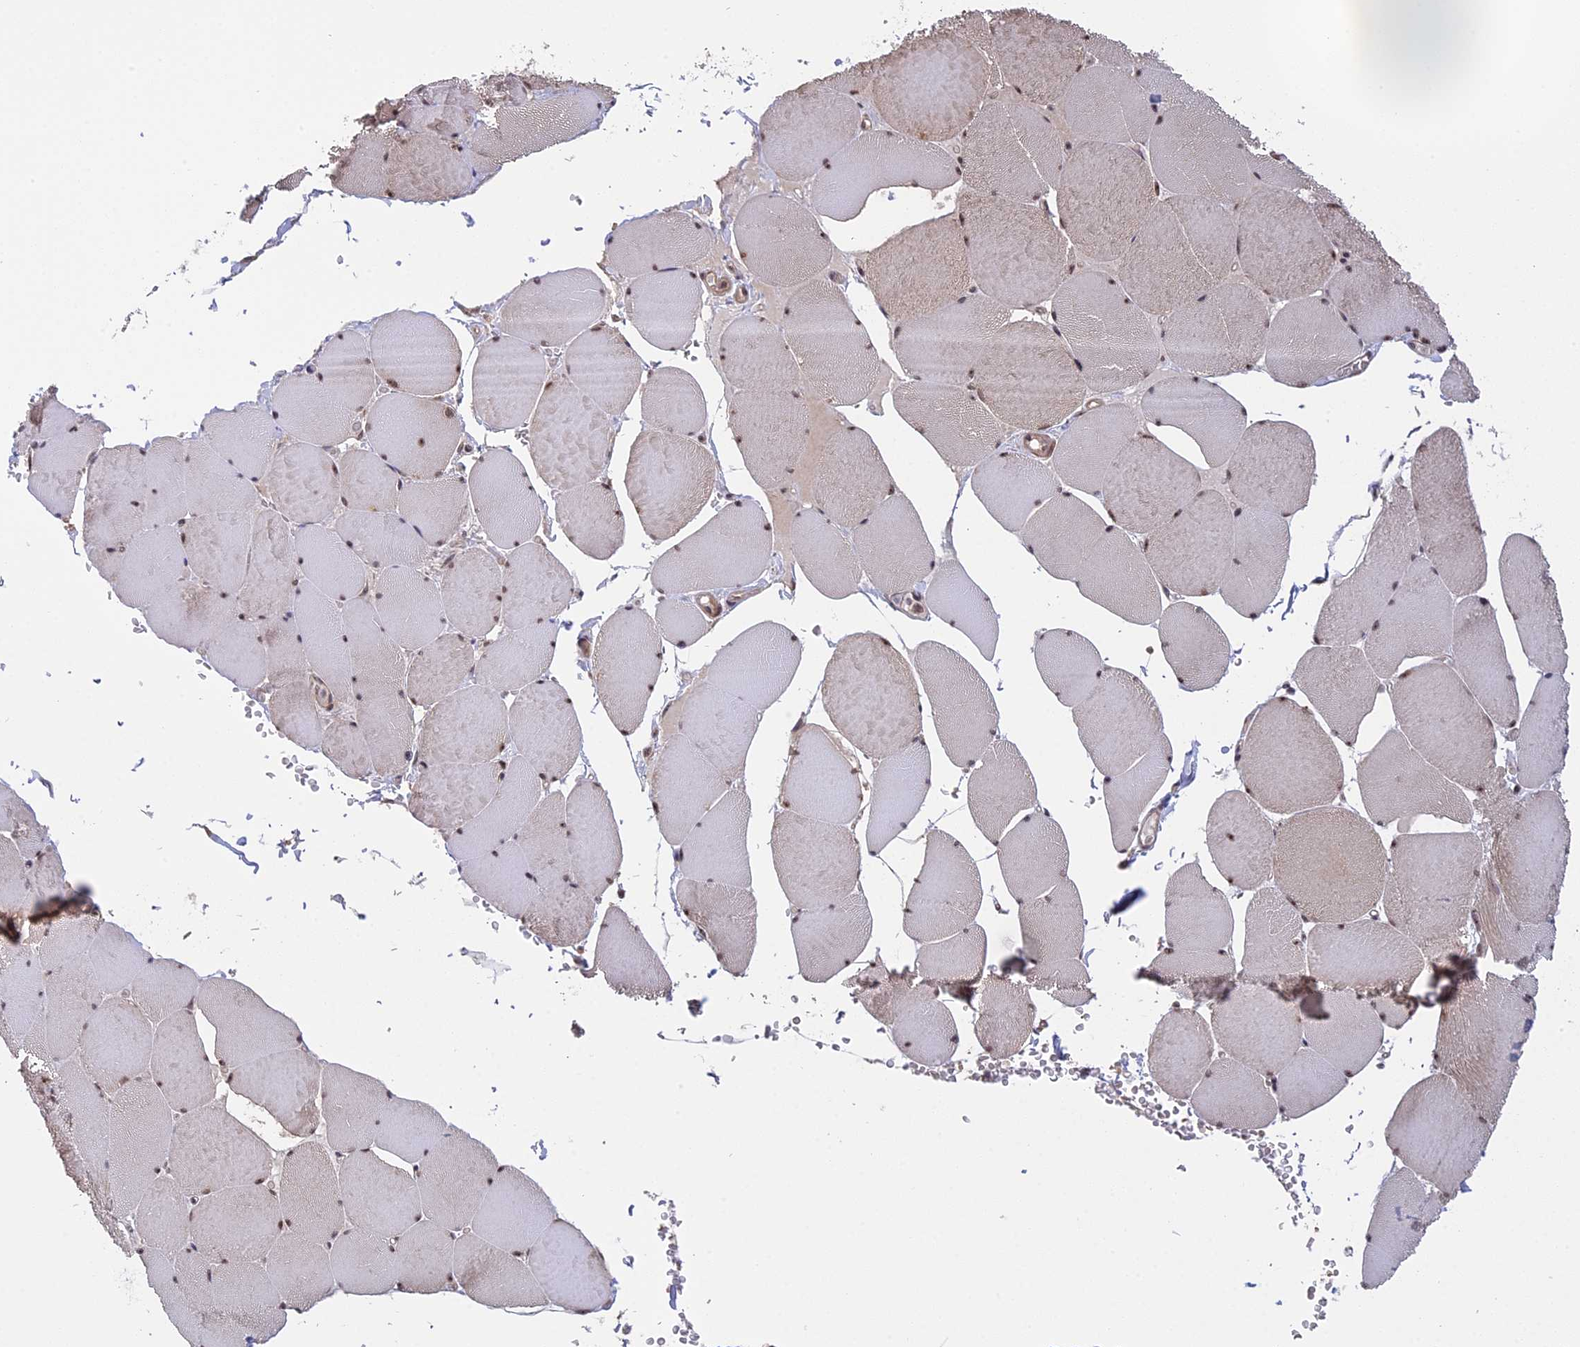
{"staining": {"intensity": "moderate", "quantity": "25%-75%", "location": "cytoplasmic/membranous,nuclear"}, "tissue": "skeletal muscle", "cell_type": "Myocytes", "image_type": "normal", "snomed": [{"axis": "morphology", "description": "Normal tissue, NOS"}, {"axis": "topography", "description": "Skeletal muscle"}, {"axis": "topography", "description": "Head-Neck"}], "caption": "Protein staining displays moderate cytoplasmic/membranous,nuclear positivity in approximately 25%-75% of myocytes in benign skeletal muscle.", "gene": "MGA", "patient": {"sex": "male", "age": 66}}